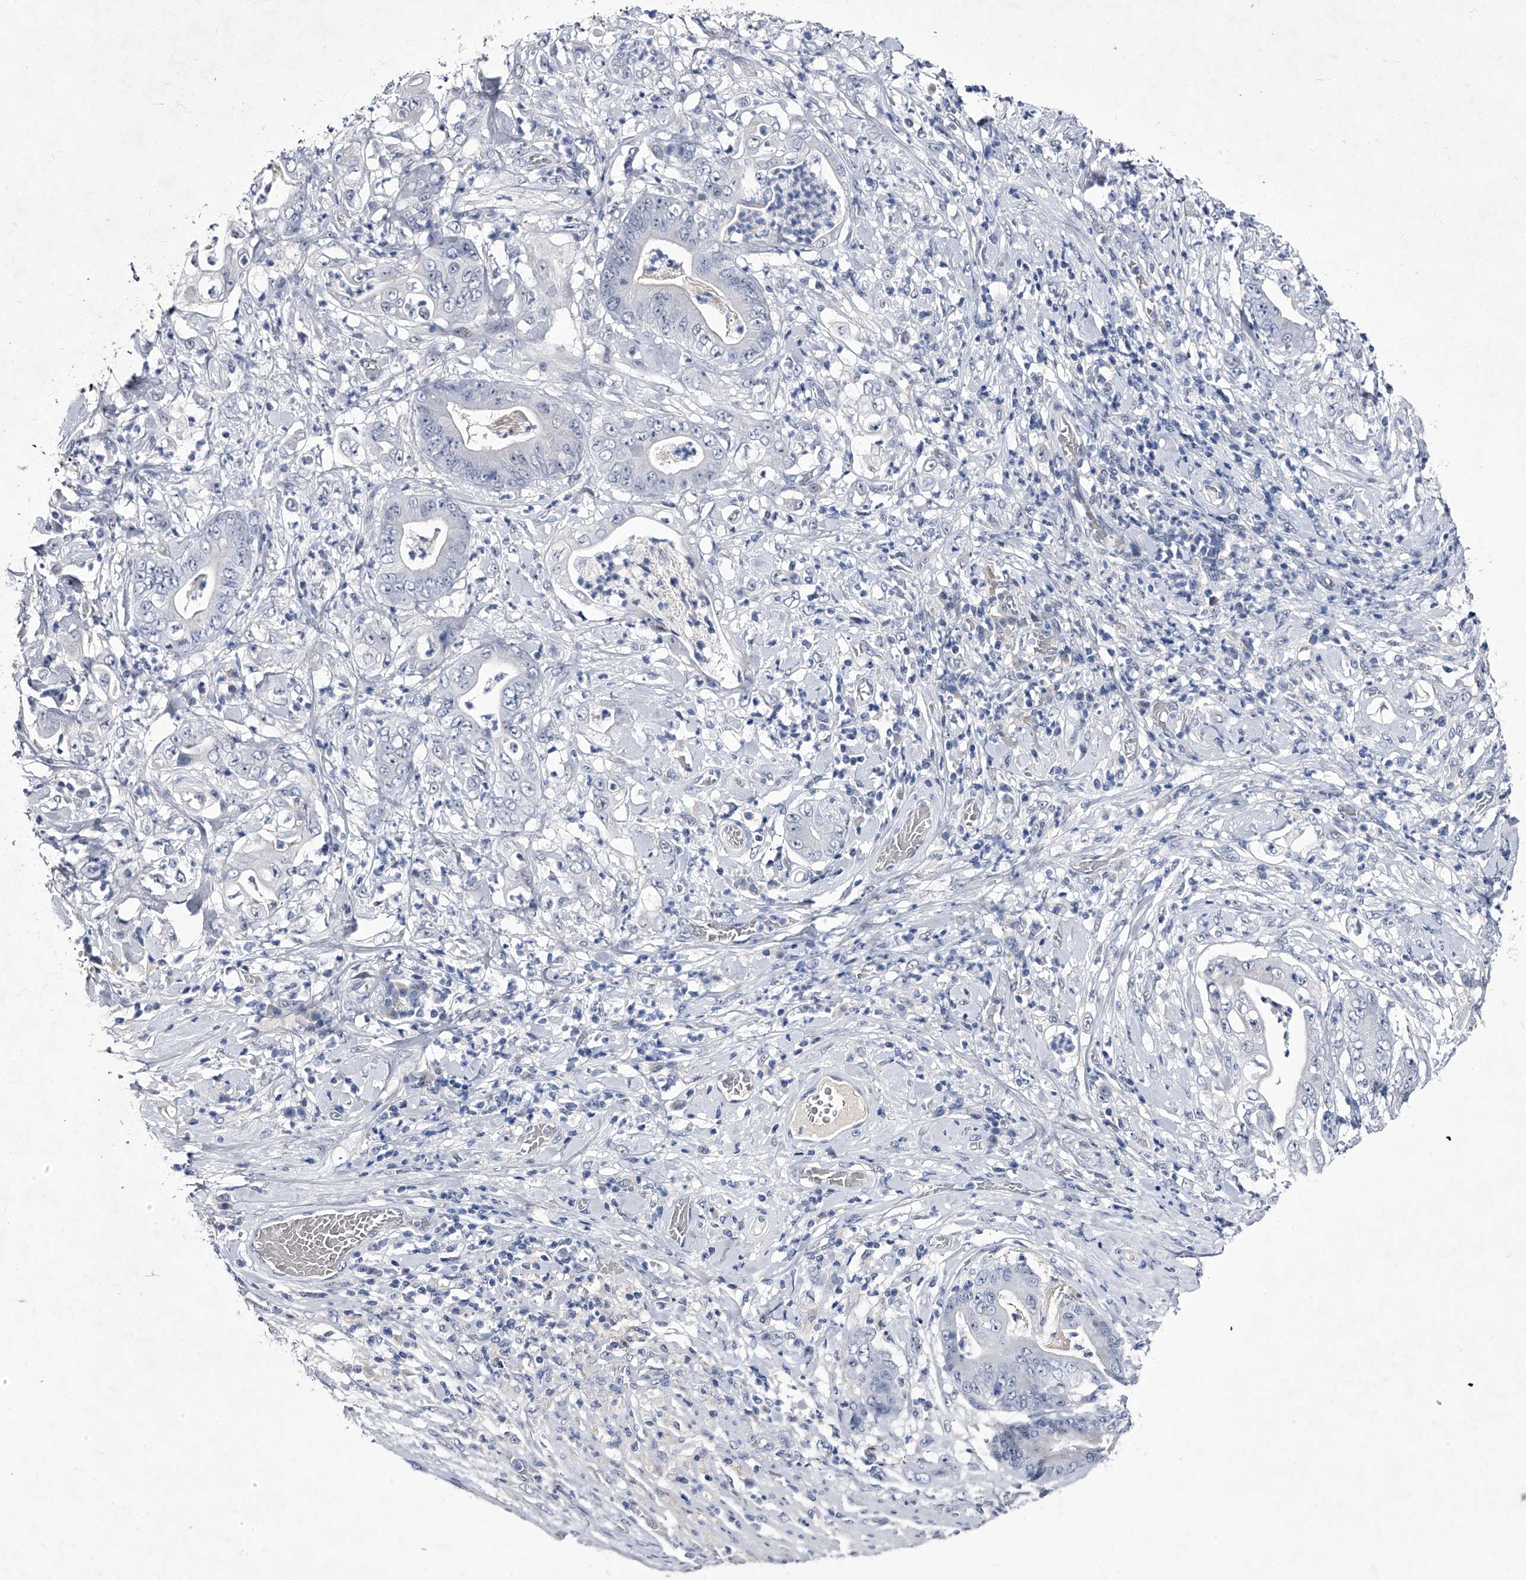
{"staining": {"intensity": "negative", "quantity": "none", "location": "none"}, "tissue": "stomach cancer", "cell_type": "Tumor cells", "image_type": "cancer", "snomed": [{"axis": "morphology", "description": "Adenocarcinoma, NOS"}, {"axis": "topography", "description": "Stomach"}], "caption": "An IHC photomicrograph of adenocarcinoma (stomach) is shown. There is no staining in tumor cells of adenocarcinoma (stomach).", "gene": "CRISP2", "patient": {"sex": "female", "age": 73}}